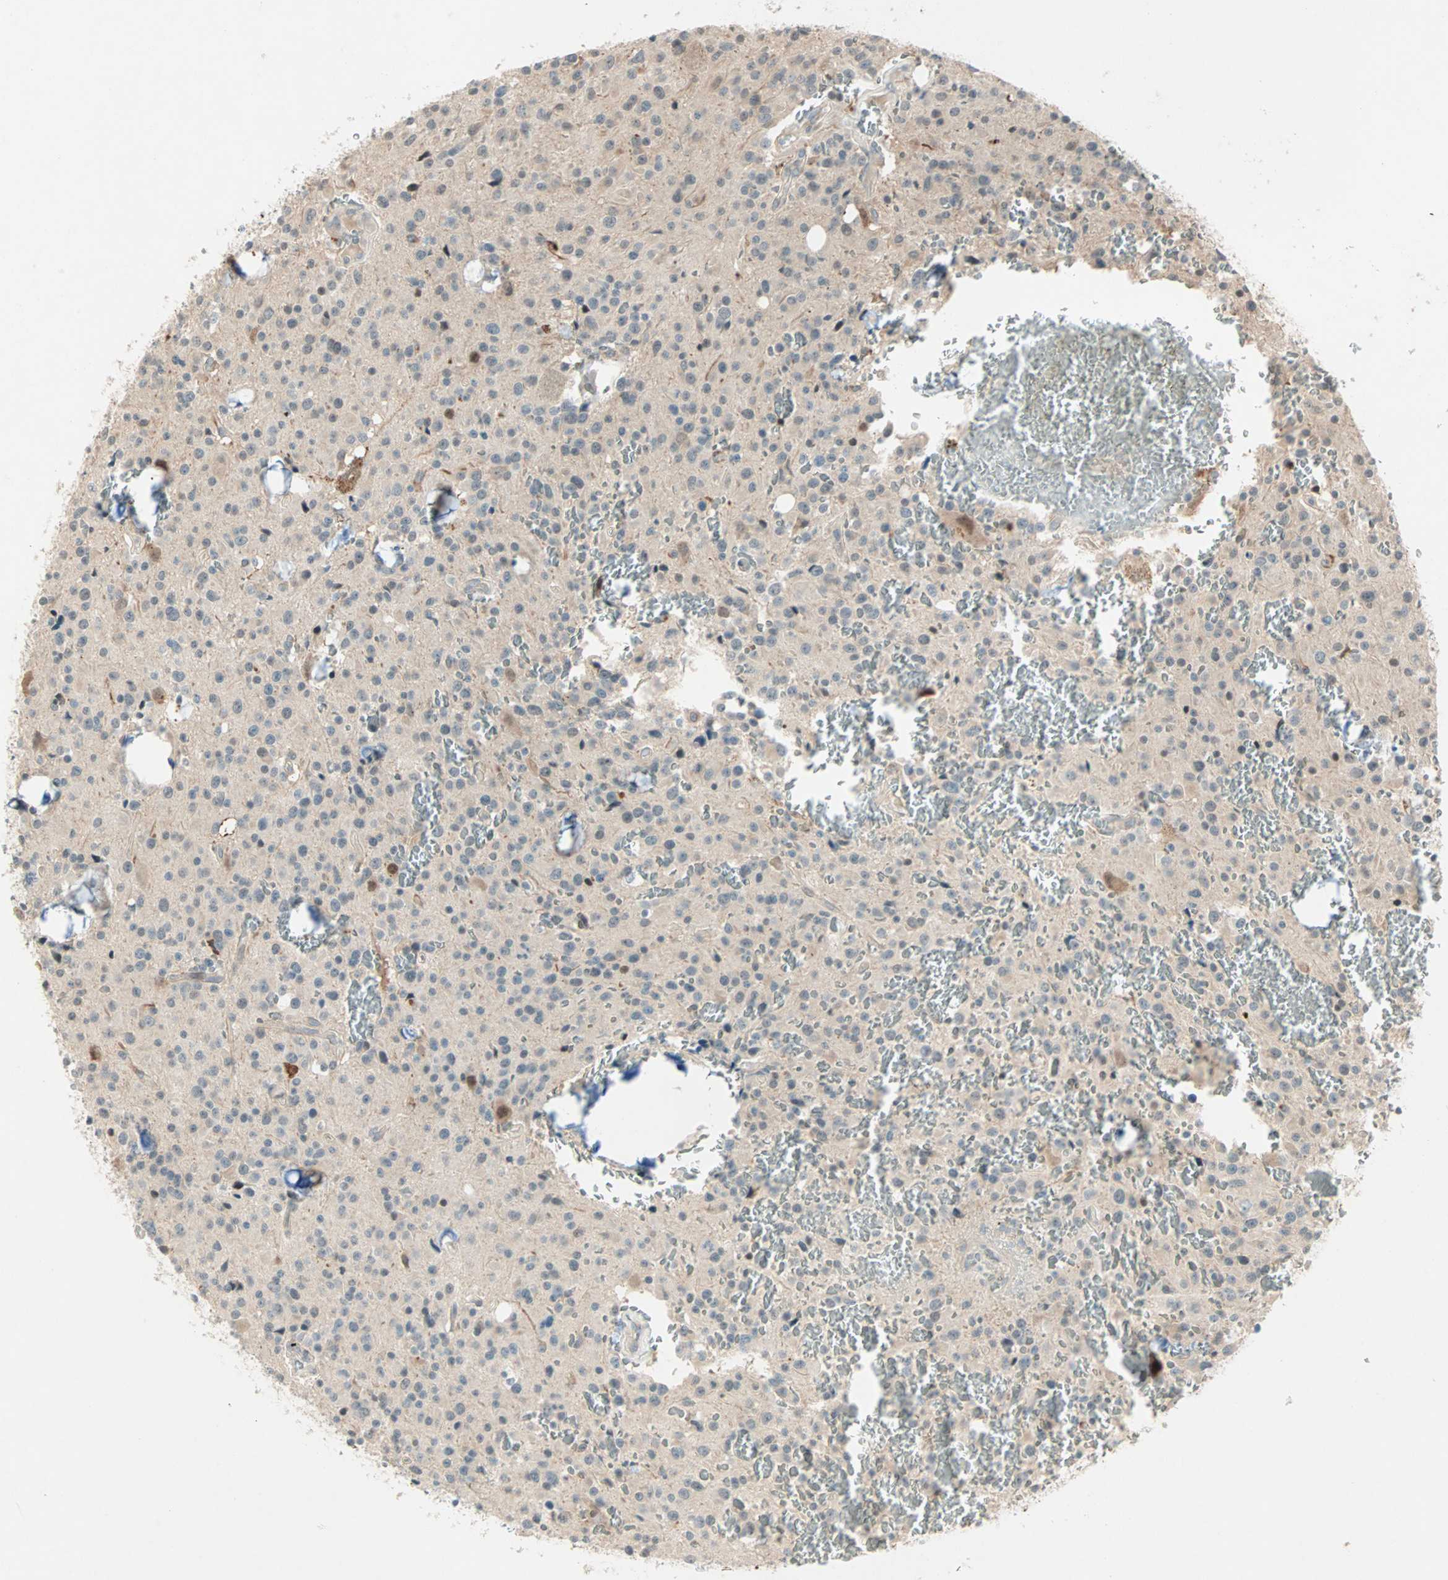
{"staining": {"intensity": "negative", "quantity": "none", "location": "none"}, "tissue": "glioma", "cell_type": "Tumor cells", "image_type": "cancer", "snomed": [{"axis": "morphology", "description": "Glioma, malignant, Low grade"}, {"axis": "topography", "description": "Brain"}], "caption": "Human glioma stained for a protein using IHC shows no expression in tumor cells.", "gene": "RTL6", "patient": {"sex": "male", "age": 58}}